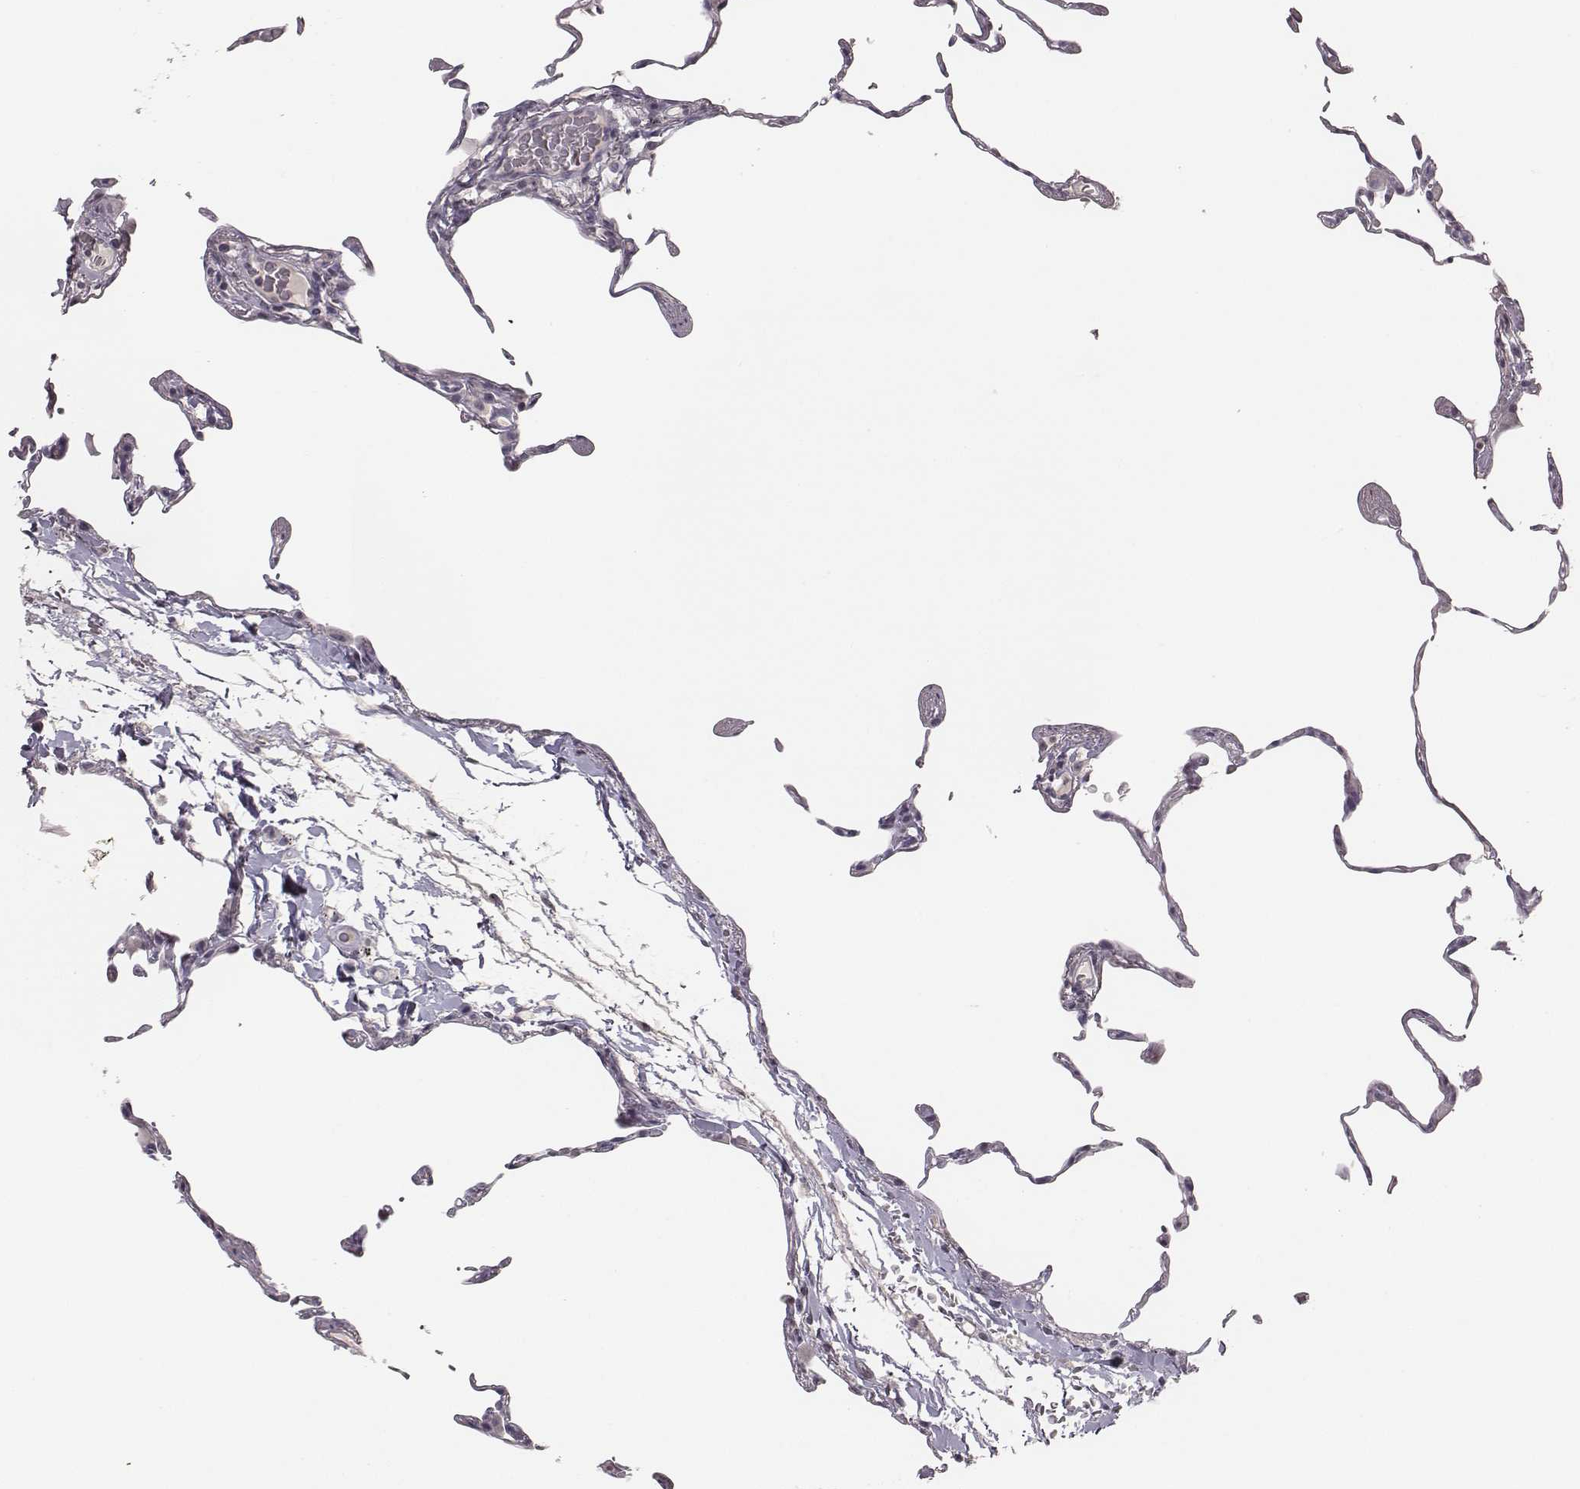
{"staining": {"intensity": "negative", "quantity": "none", "location": "none"}, "tissue": "lung", "cell_type": "Alveolar cells", "image_type": "normal", "snomed": [{"axis": "morphology", "description": "Normal tissue, NOS"}, {"axis": "topography", "description": "Lung"}], "caption": "Alveolar cells show no significant protein expression in unremarkable lung. Nuclei are stained in blue.", "gene": "NIFK", "patient": {"sex": "female", "age": 57}}